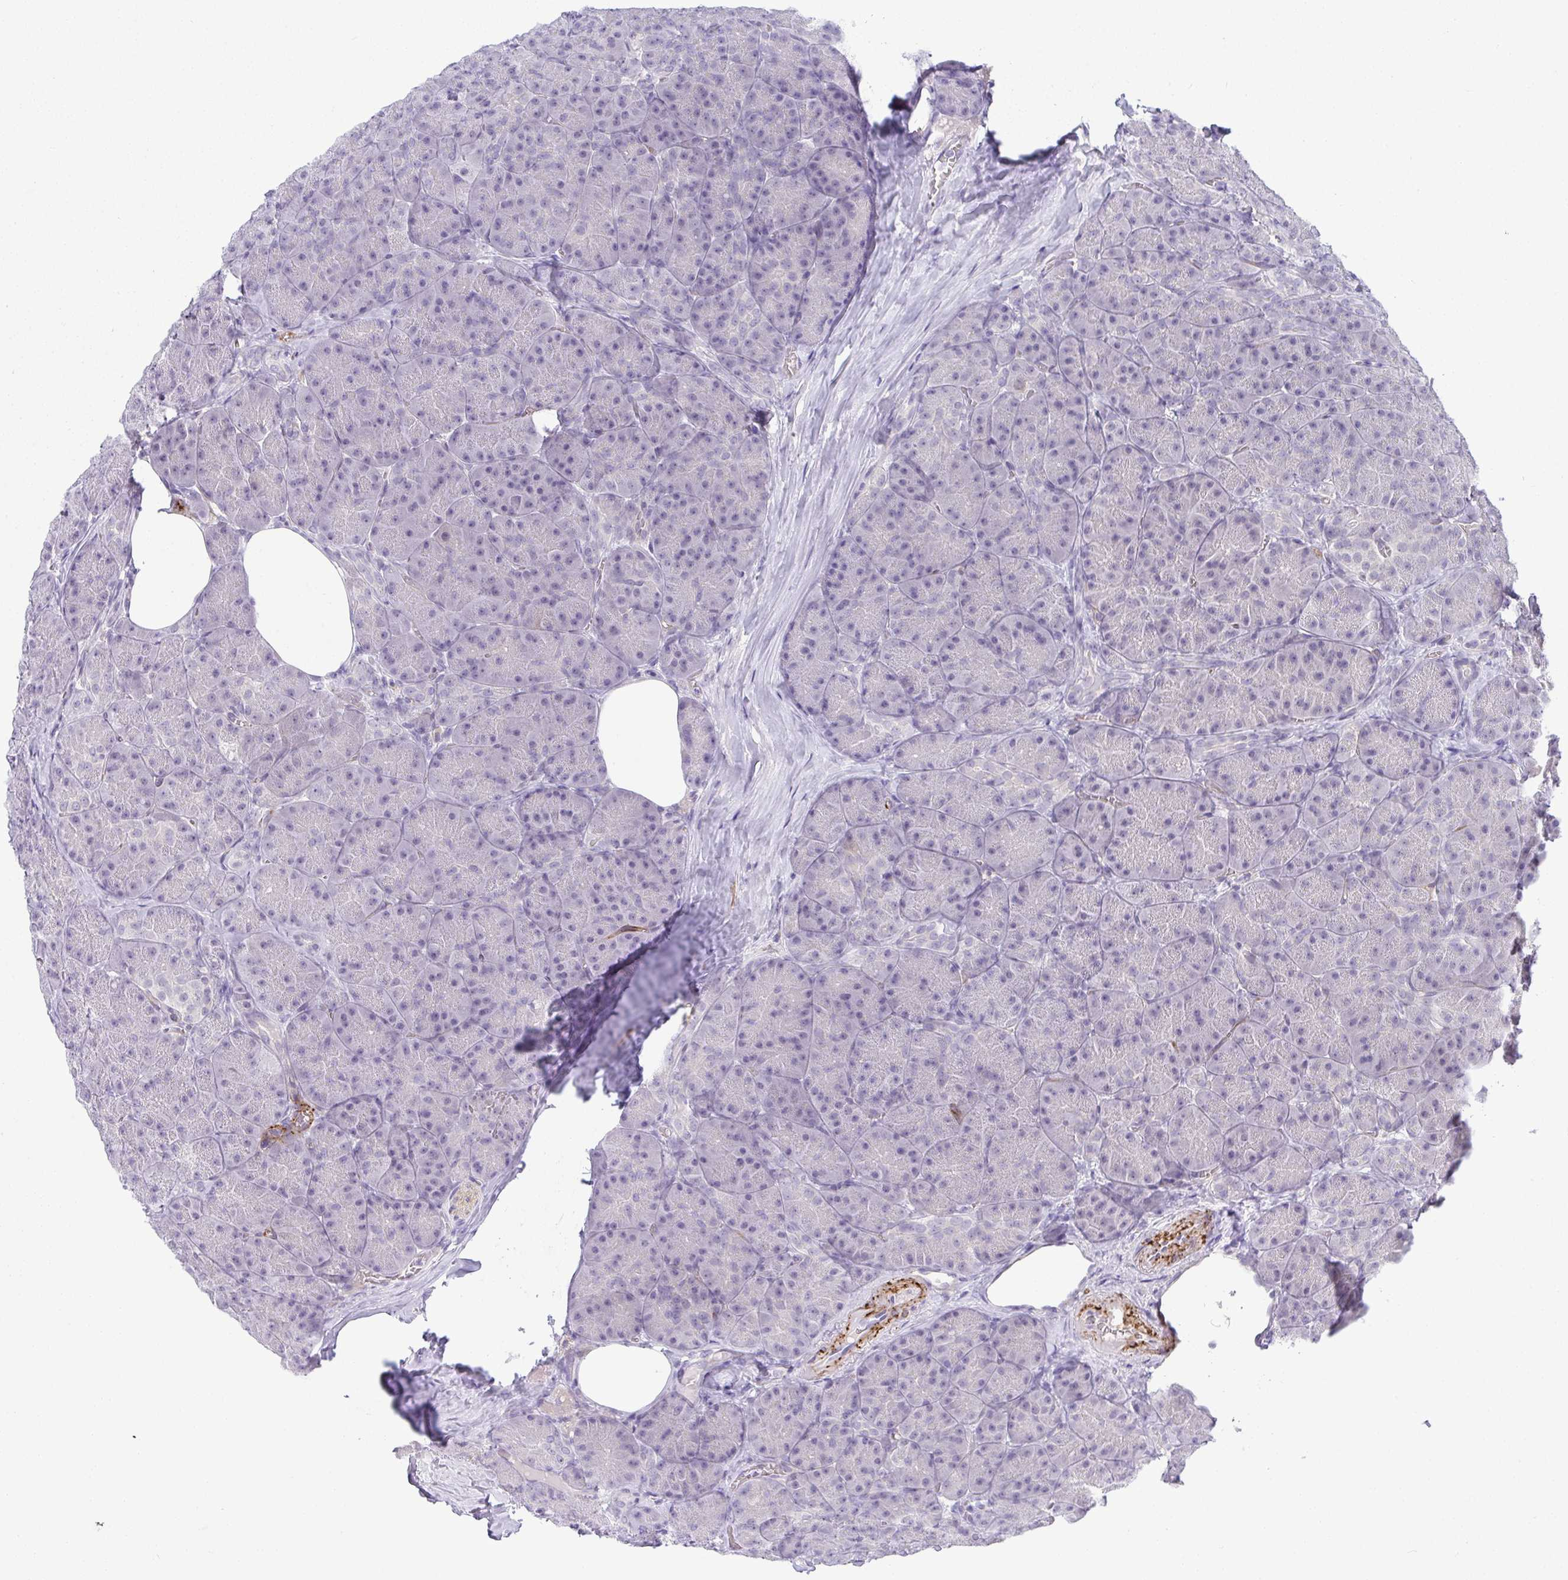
{"staining": {"intensity": "negative", "quantity": "none", "location": "none"}, "tissue": "pancreas", "cell_type": "Exocrine glandular cells", "image_type": "normal", "snomed": [{"axis": "morphology", "description": "Normal tissue, NOS"}, {"axis": "topography", "description": "Pancreas"}], "caption": "Image shows no significant protein positivity in exocrine glandular cells of normal pancreas. (DAB (3,3'-diaminobenzidine) IHC visualized using brightfield microscopy, high magnification).", "gene": "UBE2S", "patient": {"sex": "male", "age": 57}}